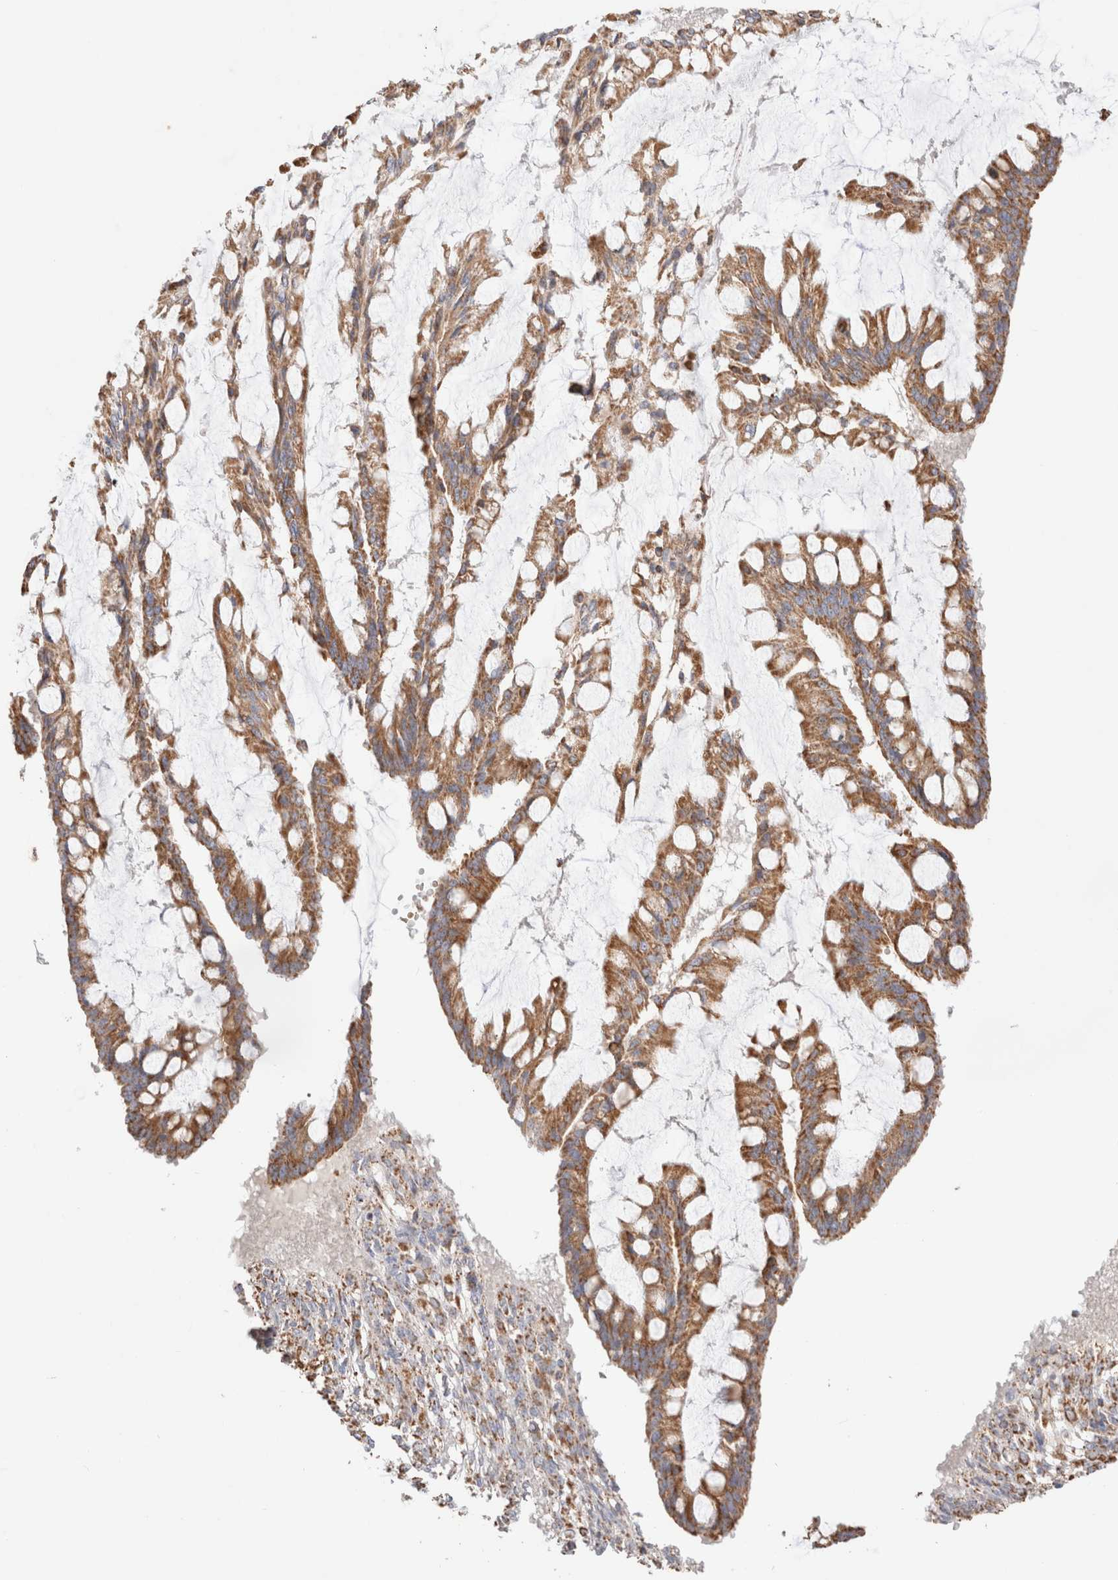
{"staining": {"intensity": "moderate", "quantity": ">75%", "location": "cytoplasmic/membranous"}, "tissue": "ovarian cancer", "cell_type": "Tumor cells", "image_type": "cancer", "snomed": [{"axis": "morphology", "description": "Cystadenocarcinoma, mucinous, NOS"}, {"axis": "topography", "description": "Ovary"}], "caption": "Immunohistochemistry (IHC) image of neoplastic tissue: ovarian cancer (mucinous cystadenocarcinoma) stained using immunohistochemistry reveals medium levels of moderate protein expression localized specifically in the cytoplasmic/membranous of tumor cells, appearing as a cytoplasmic/membranous brown color.", "gene": "TMPPE", "patient": {"sex": "female", "age": 73}}